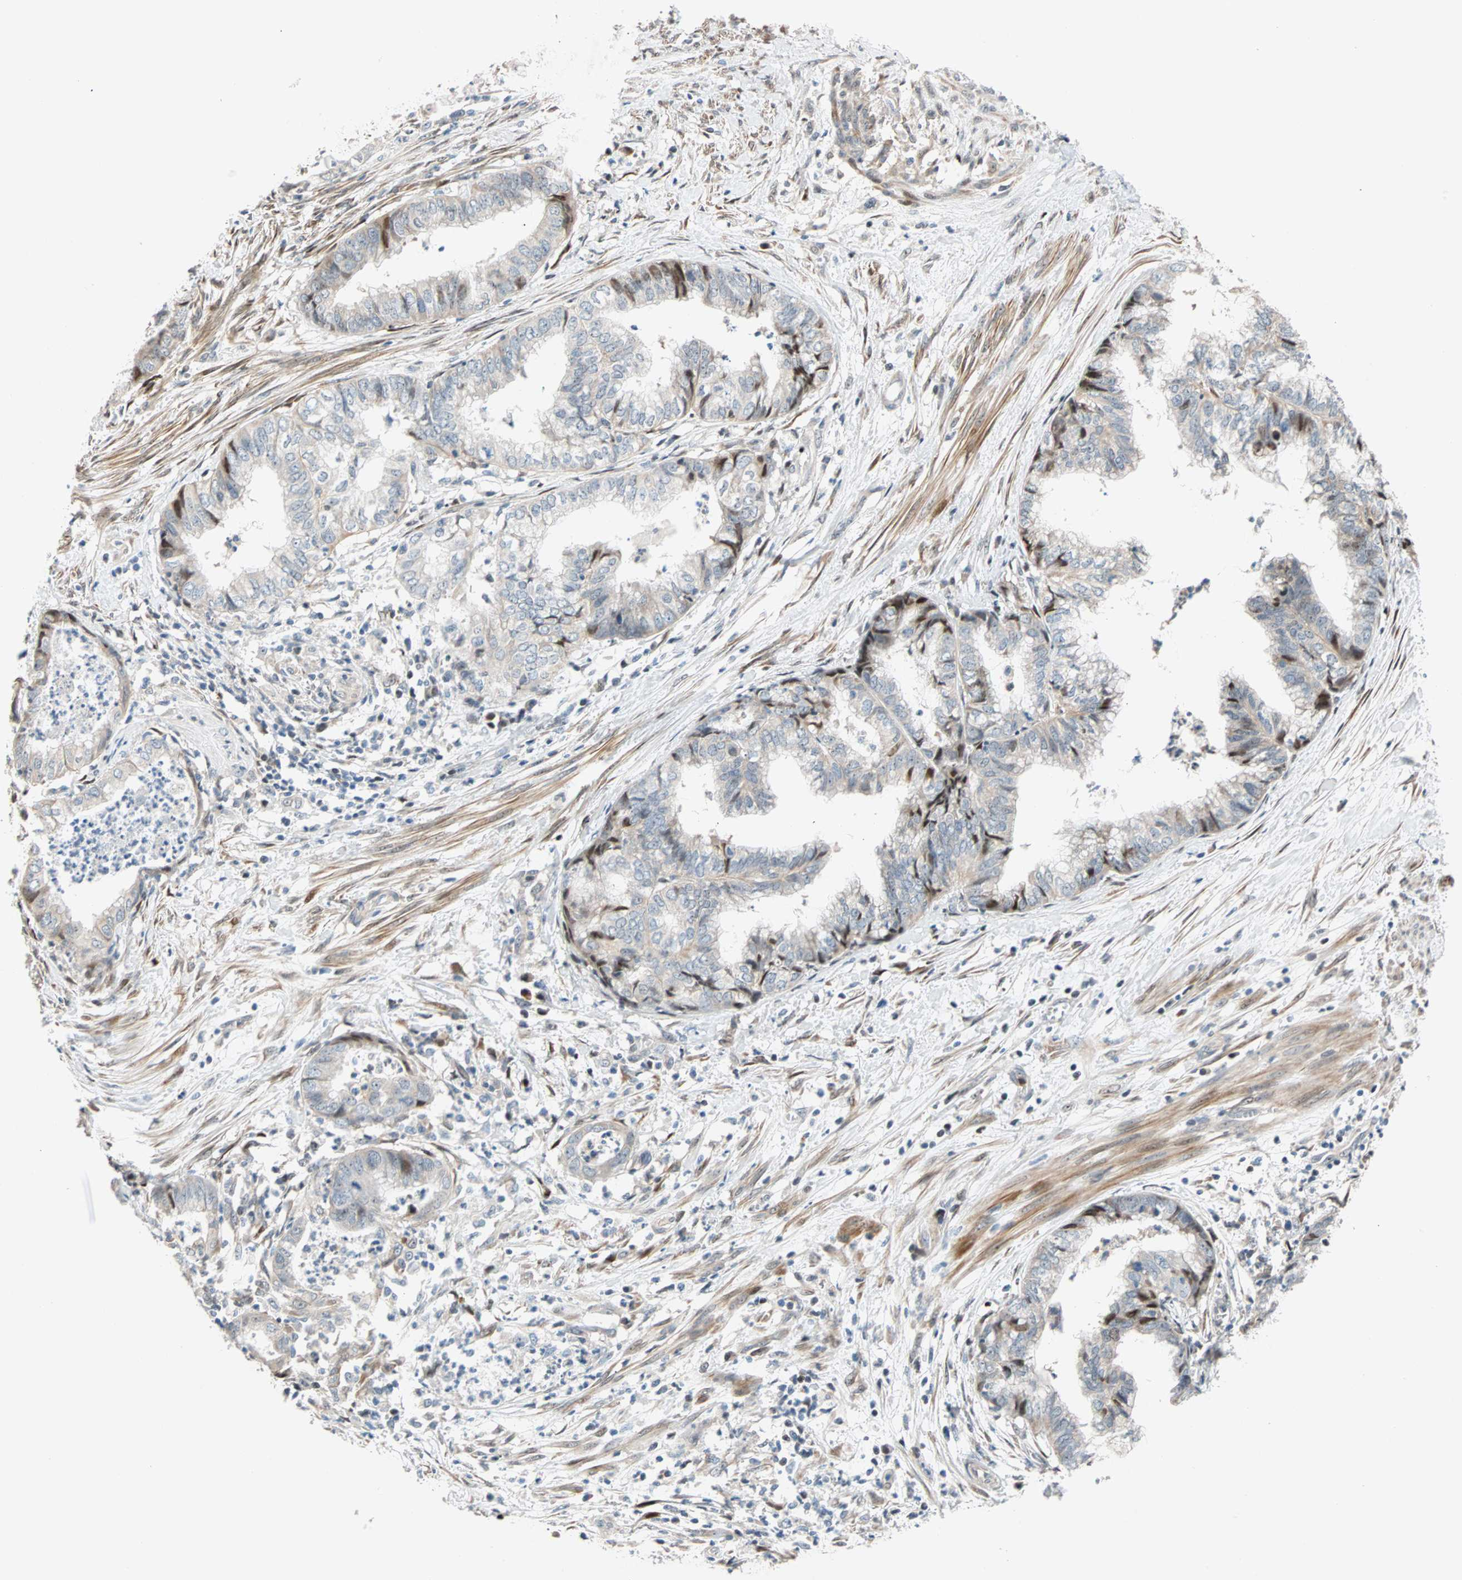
{"staining": {"intensity": "moderate", "quantity": "<25%", "location": "cytoplasmic/membranous,nuclear"}, "tissue": "endometrial cancer", "cell_type": "Tumor cells", "image_type": "cancer", "snomed": [{"axis": "morphology", "description": "Necrosis, NOS"}, {"axis": "morphology", "description": "Adenocarcinoma, NOS"}, {"axis": "topography", "description": "Endometrium"}], "caption": "A micrograph showing moderate cytoplasmic/membranous and nuclear expression in approximately <25% of tumor cells in endometrial adenocarcinoma, as visualized by brown immunohistochemical staining.", "gene": "HECW1", "patient": {"sex": "female", "age": 79}}